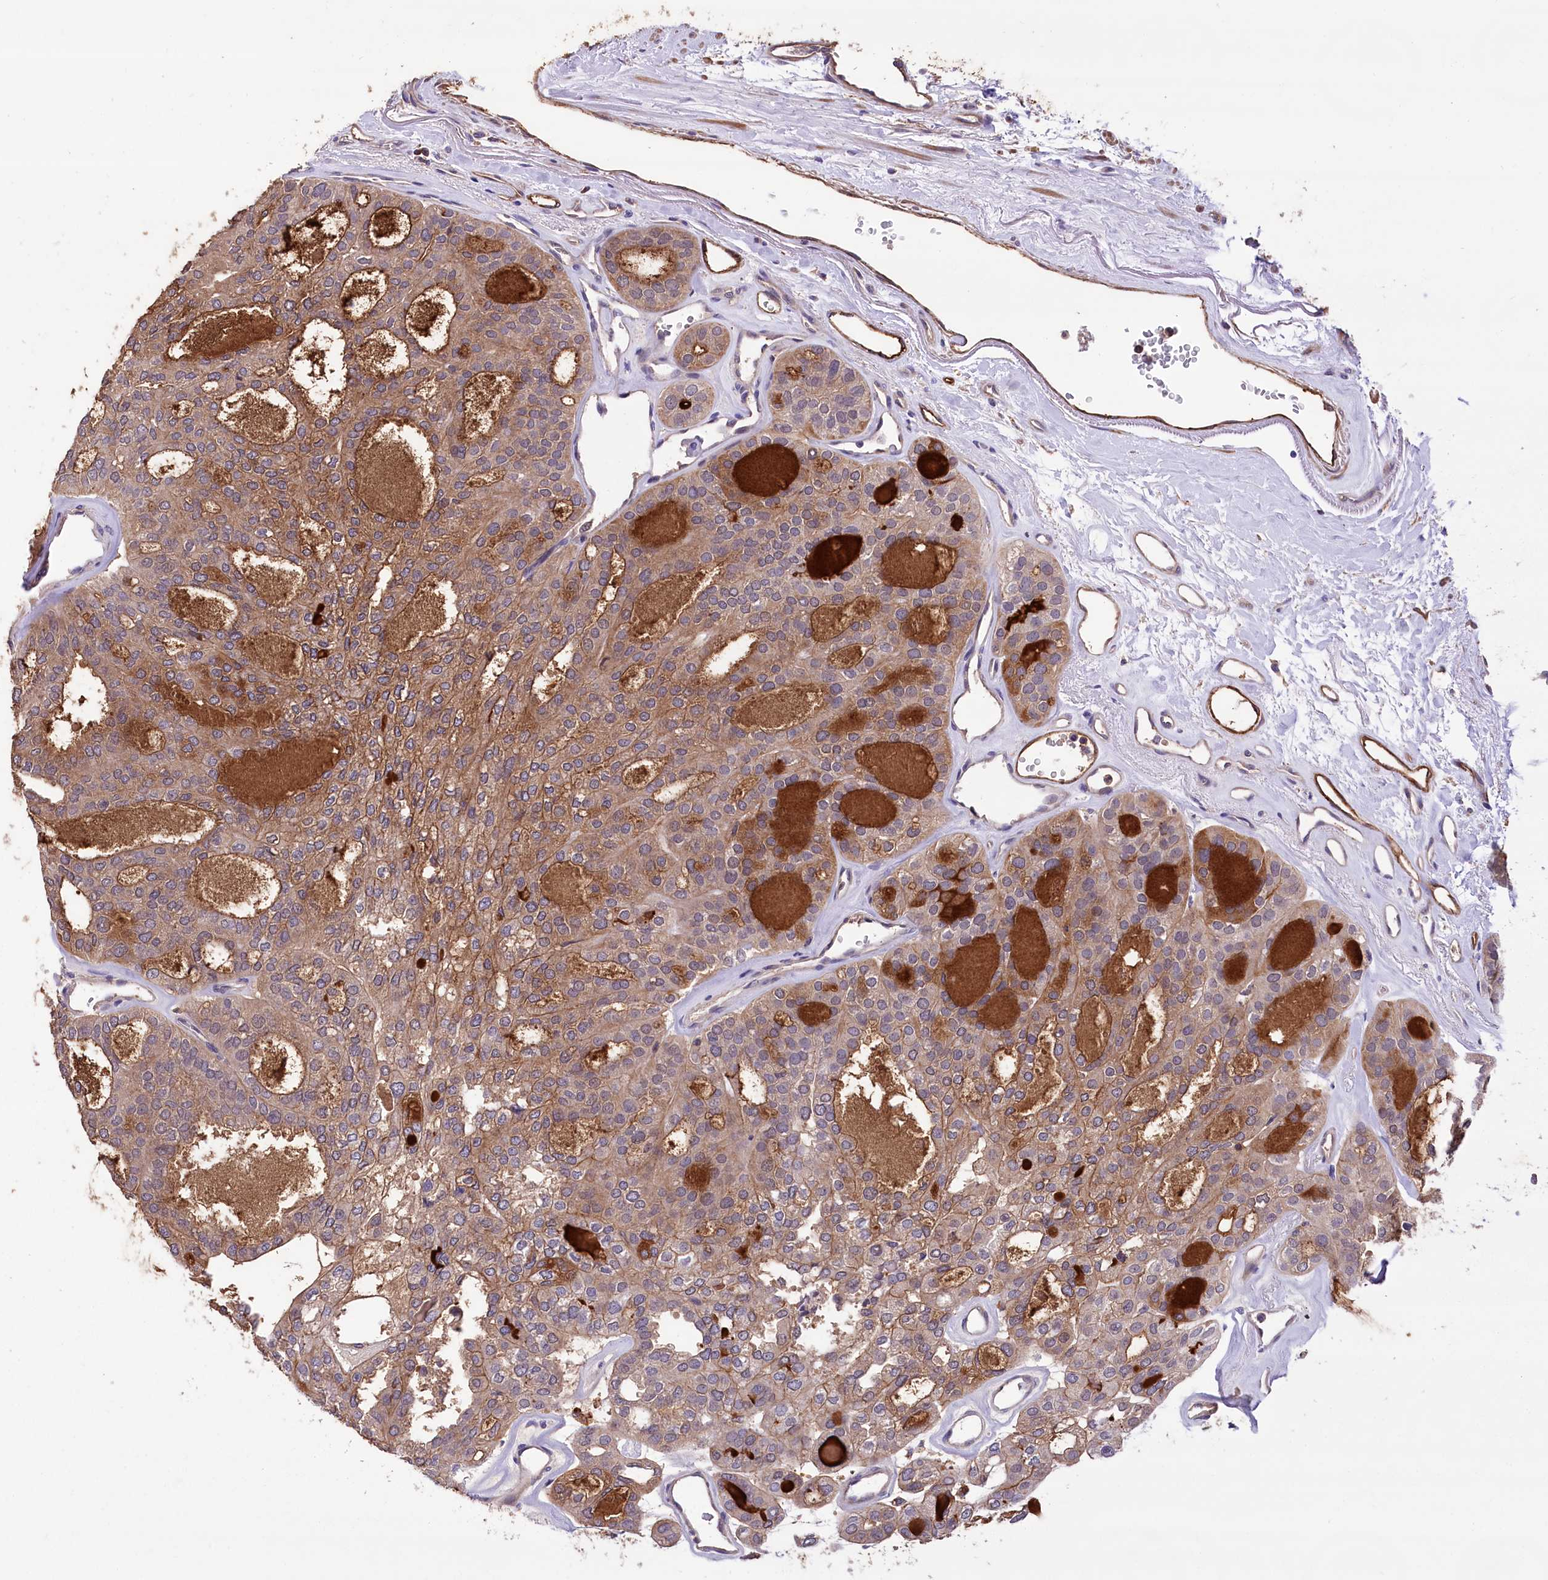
{"staining": {"intensity": "moderate", "quantity": ">75%", "location": "cytoplasmic/membranous"}, "tissue": "thyroid cancer", "cell_type": "Tumor cells", "image_type": "cancer", "snomed": [{"axis": "morphology", "description": "Follicular adenoma carcinoma, NOS"}, {"axis": "topography", "description": "Thyroid gland"}], "caption": "About >75% of tumor cells in thyroid follicular adenoma carcinoma exhibit moderate cytoplasmic/membranous protein staining as visualized by brown immunohistochemical staining.", "gene": "DPP3", "patient": {"sex": "male", "age": 75}}